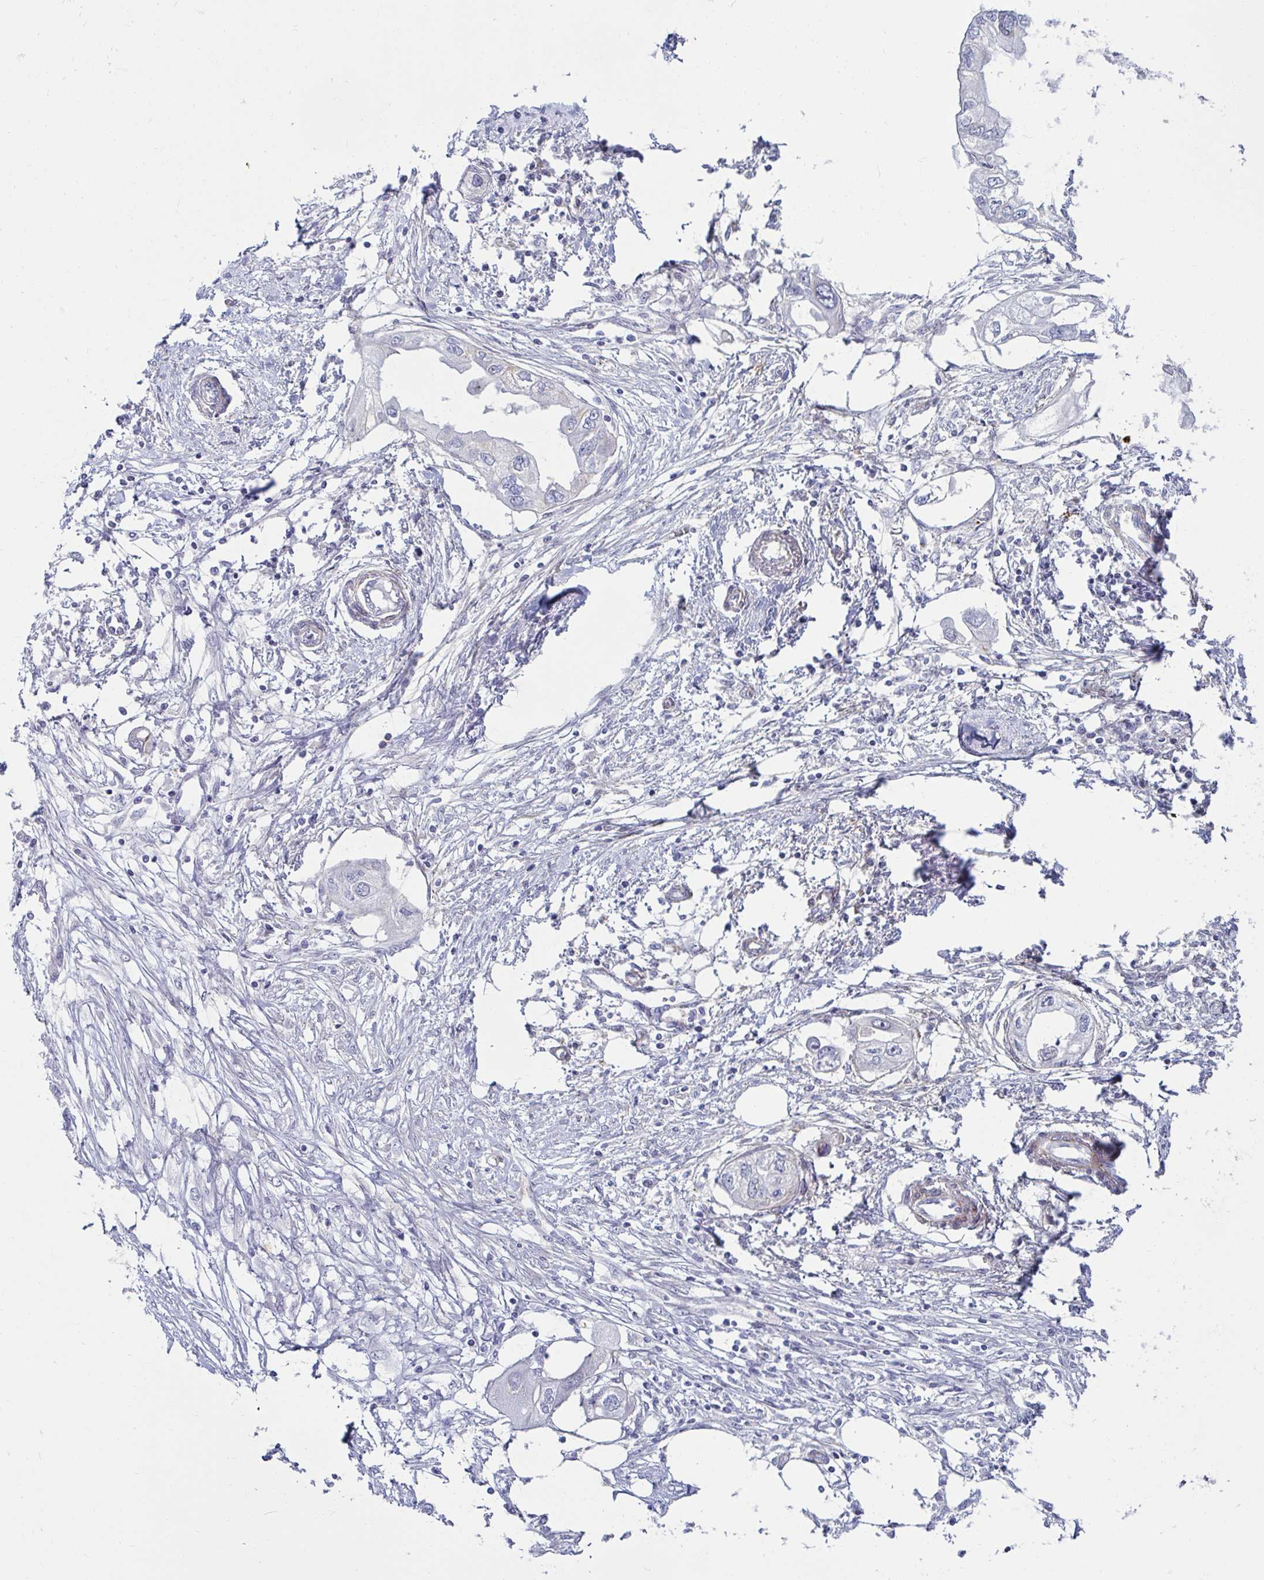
{"staining": {"intensity": "negative", "quantity": "none", "location": "none"}, "tissue": "endometrial cancer", "cell_type": "Tumor cells", "image_type": "cancer", "snomed": [{"axis": "morphology", "description": "Adenocarcinoma, NOS"}, {"axis": "morphology", "description": "Adenocarcinoma, metastatic, NOS"}, {"axis": "topography", "description": "Adipose tissue"}, {"axis": "topography", "description": "Endometrium"}], "caption": "Micrograph shows no protein expression in tumor cells of endometrial cancer tissue.", "gene": "ANKRD62", "patient": {"sex": "female", "age": 67}}